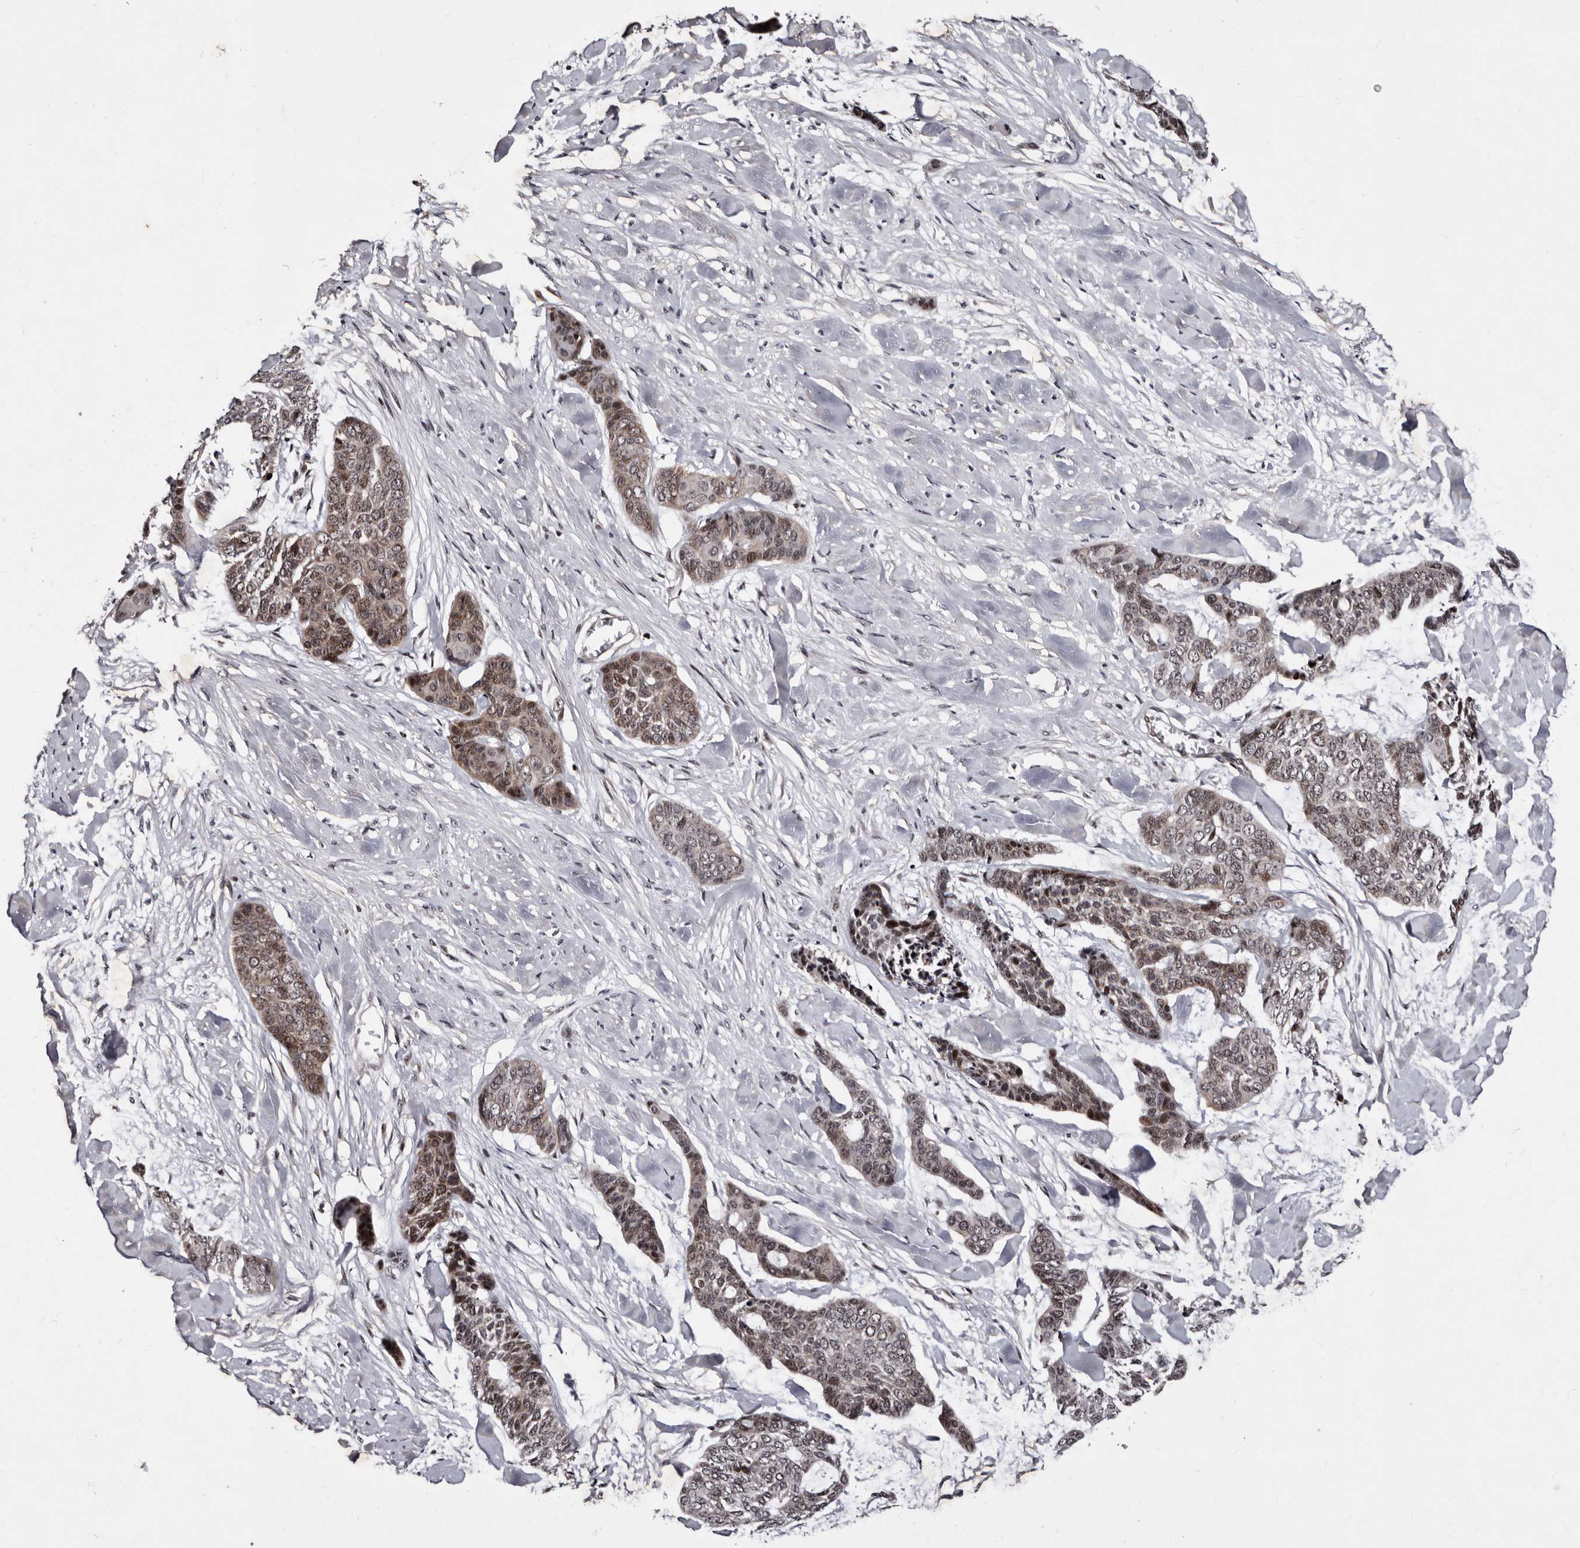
{"staining": {"intensity": "weak", "quantity": "25%-75%", "location": "cytoplasmic/membranous"}, "tissue": "skin cancer", "cell_type": "Tumor cells", "image_type": "cancer", "snomed": [{"axis": "morphology", "description": "Basal cell carcinoma"}, {"axis": "topography", "description": "Skin"}], "caption": "Human skin basal cell carcinoma stained for a protein (brown) reveals weak cytoplasmic/membranous positive staining in about 25%-75% of tumor cells.", "gene": "TNKS", "patient": {"sex": "female", "age": 64}}